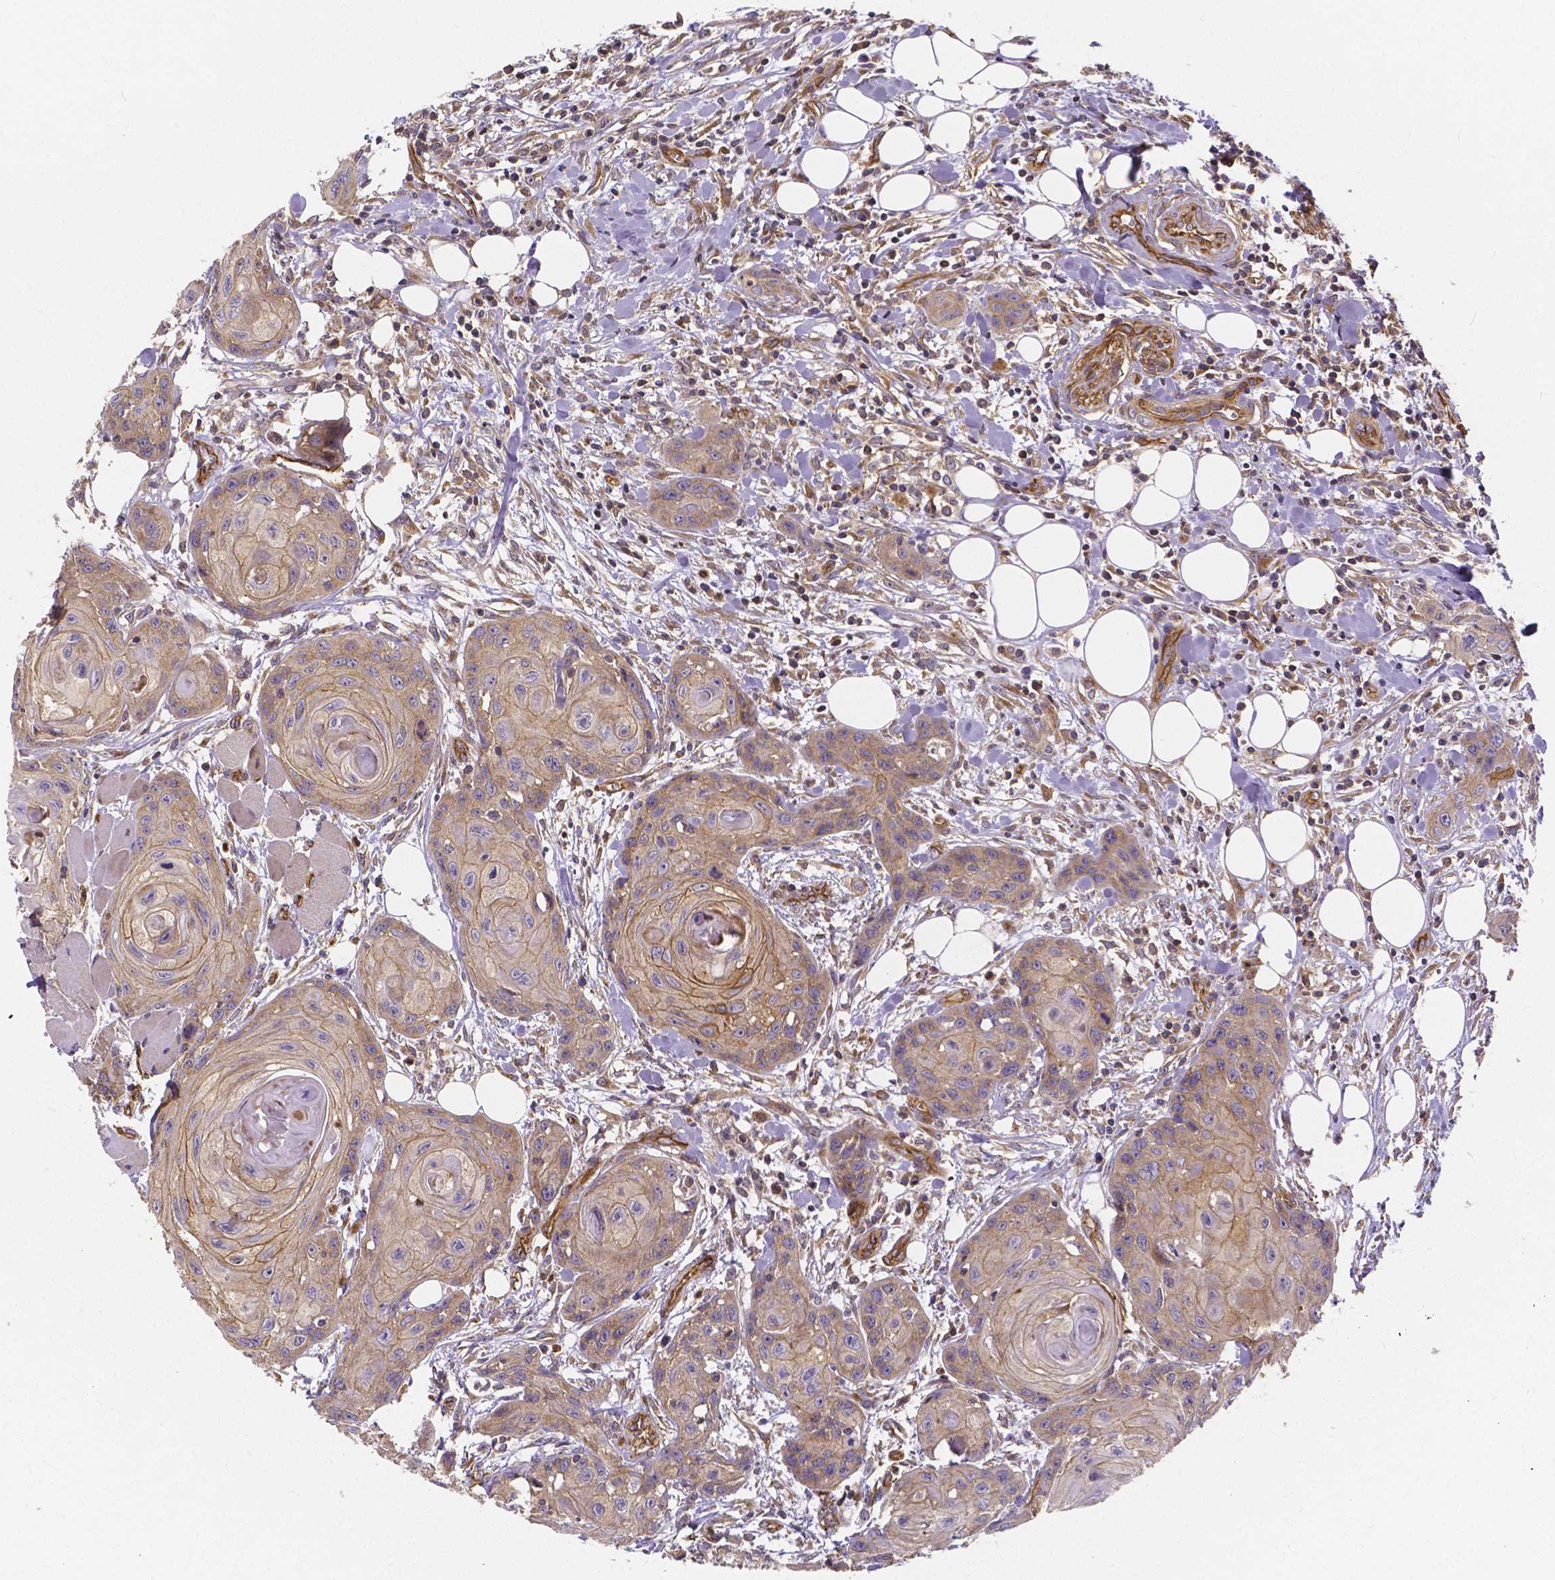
{"staining": {"intensity": "moderate", "quantity": ">75%", "location": "cytoplasmic/membranous"}, "tissue": "head and neck cancer", "cell_type": "Tumor cells", "image_type": "cancer", "snomed": [{"axis": "morphology", "description": "Squamous cell carcinoma, NOS"}, {"axis": "topography", "description": "Oral tissue"}, {"axis": "topography", "description": "Head-Neck"}], "caption": "Tumor cells display medium levels of moderate cytoplasmic/membranous positivity in approximately >75% of cells in human head and neck cancer.", "gene": "CLINT1", "patient": {"sex": "male", "age": 58}}